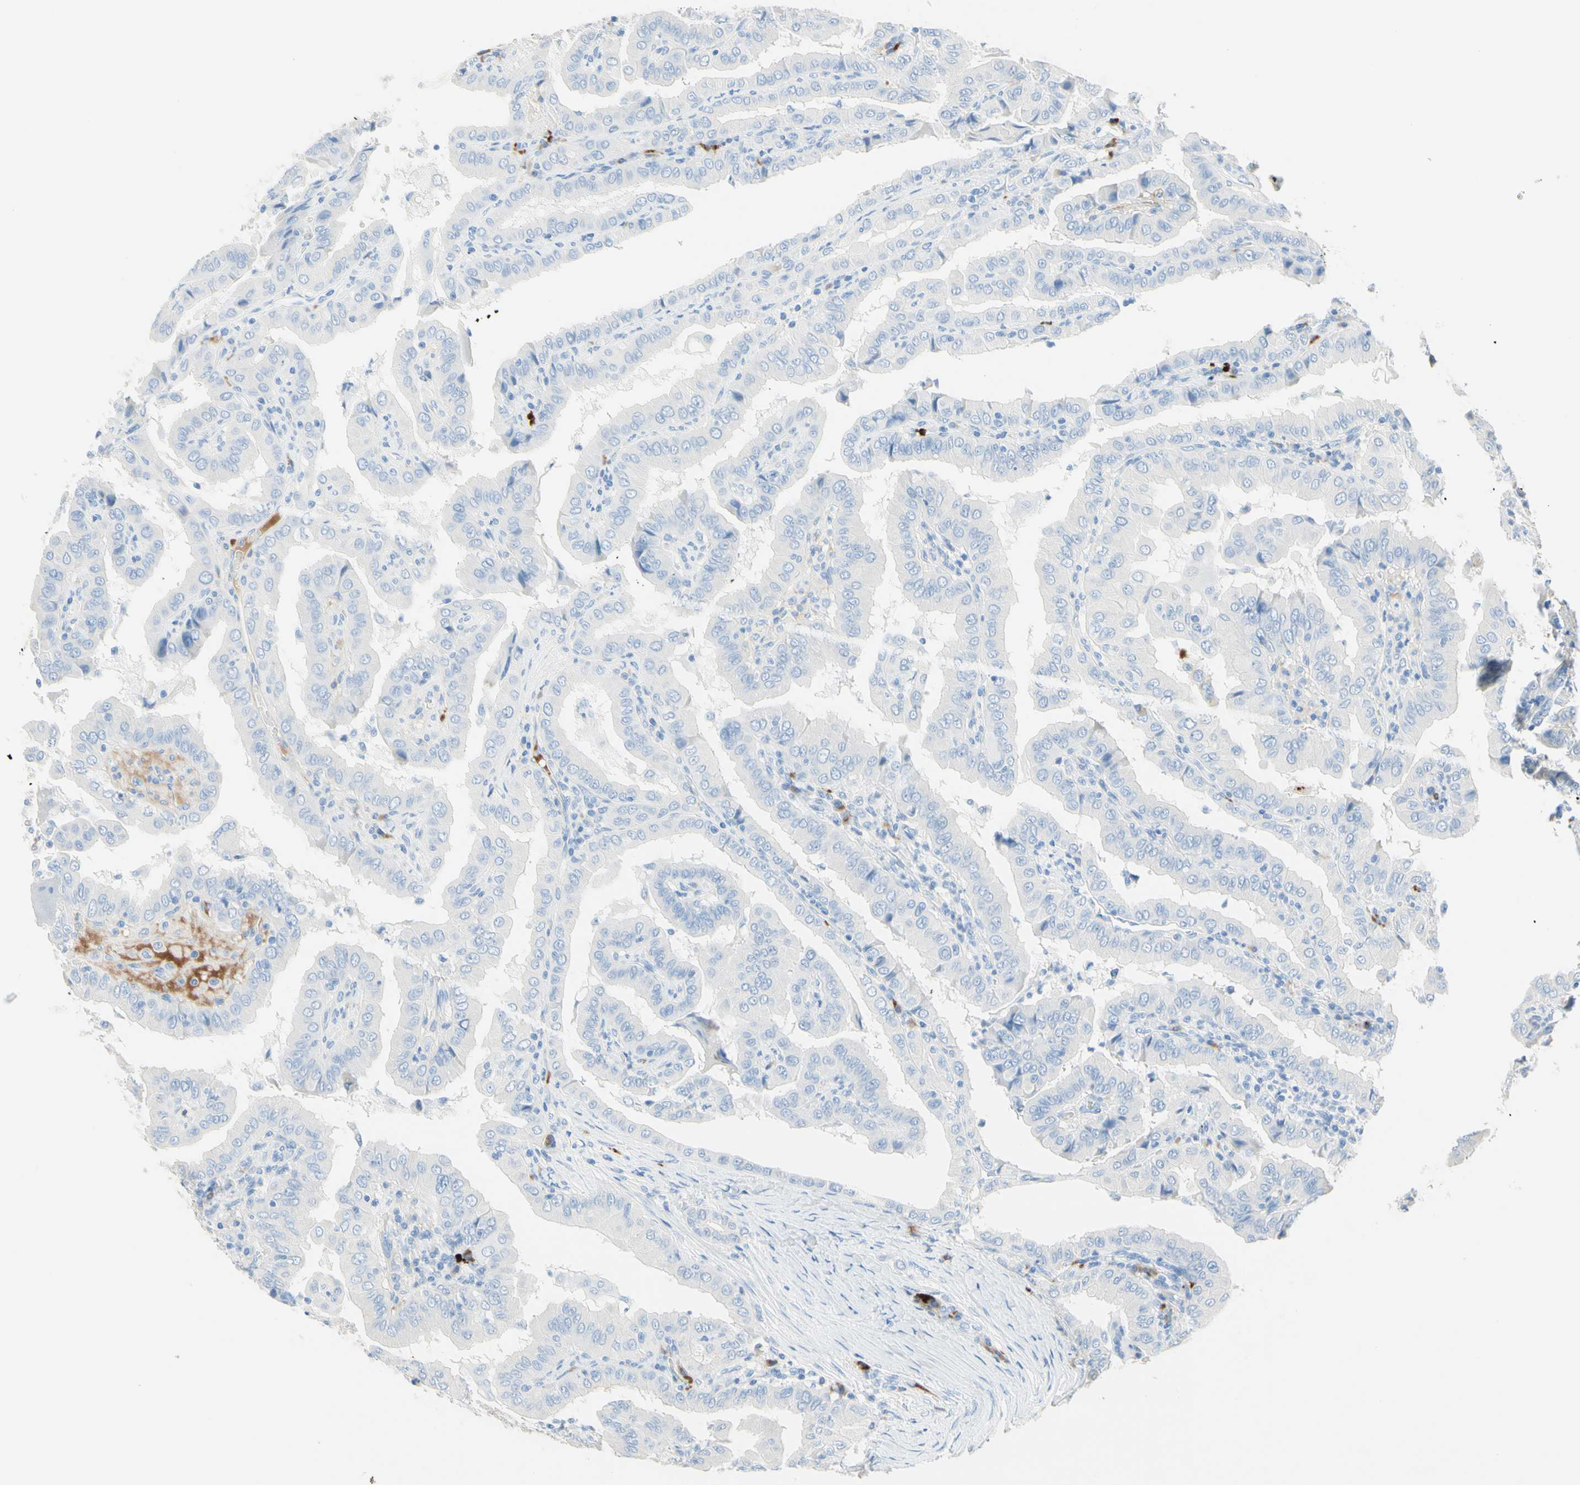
{"staining": {"intensity": "negative", "quantity": "none", "location": "none"}, "tissue": "thyroid cancer", "cell_type": "Tumor cells", "image_type": "cancer", "snomed": [{"axis": "morphology", "description": "Papillary adenocarcinoma, NOS"}, {"axis": "topography", "description": "Thyroid gland"}], "caption": "Immunohistochemistry photomicrograph of neoplastic tissue: thyroid cancer stained with DAB demonstrates no significant protein expression in tumor cells.", "gene": "IL6ST", "patient": {"sex": "male", "age": 33}}